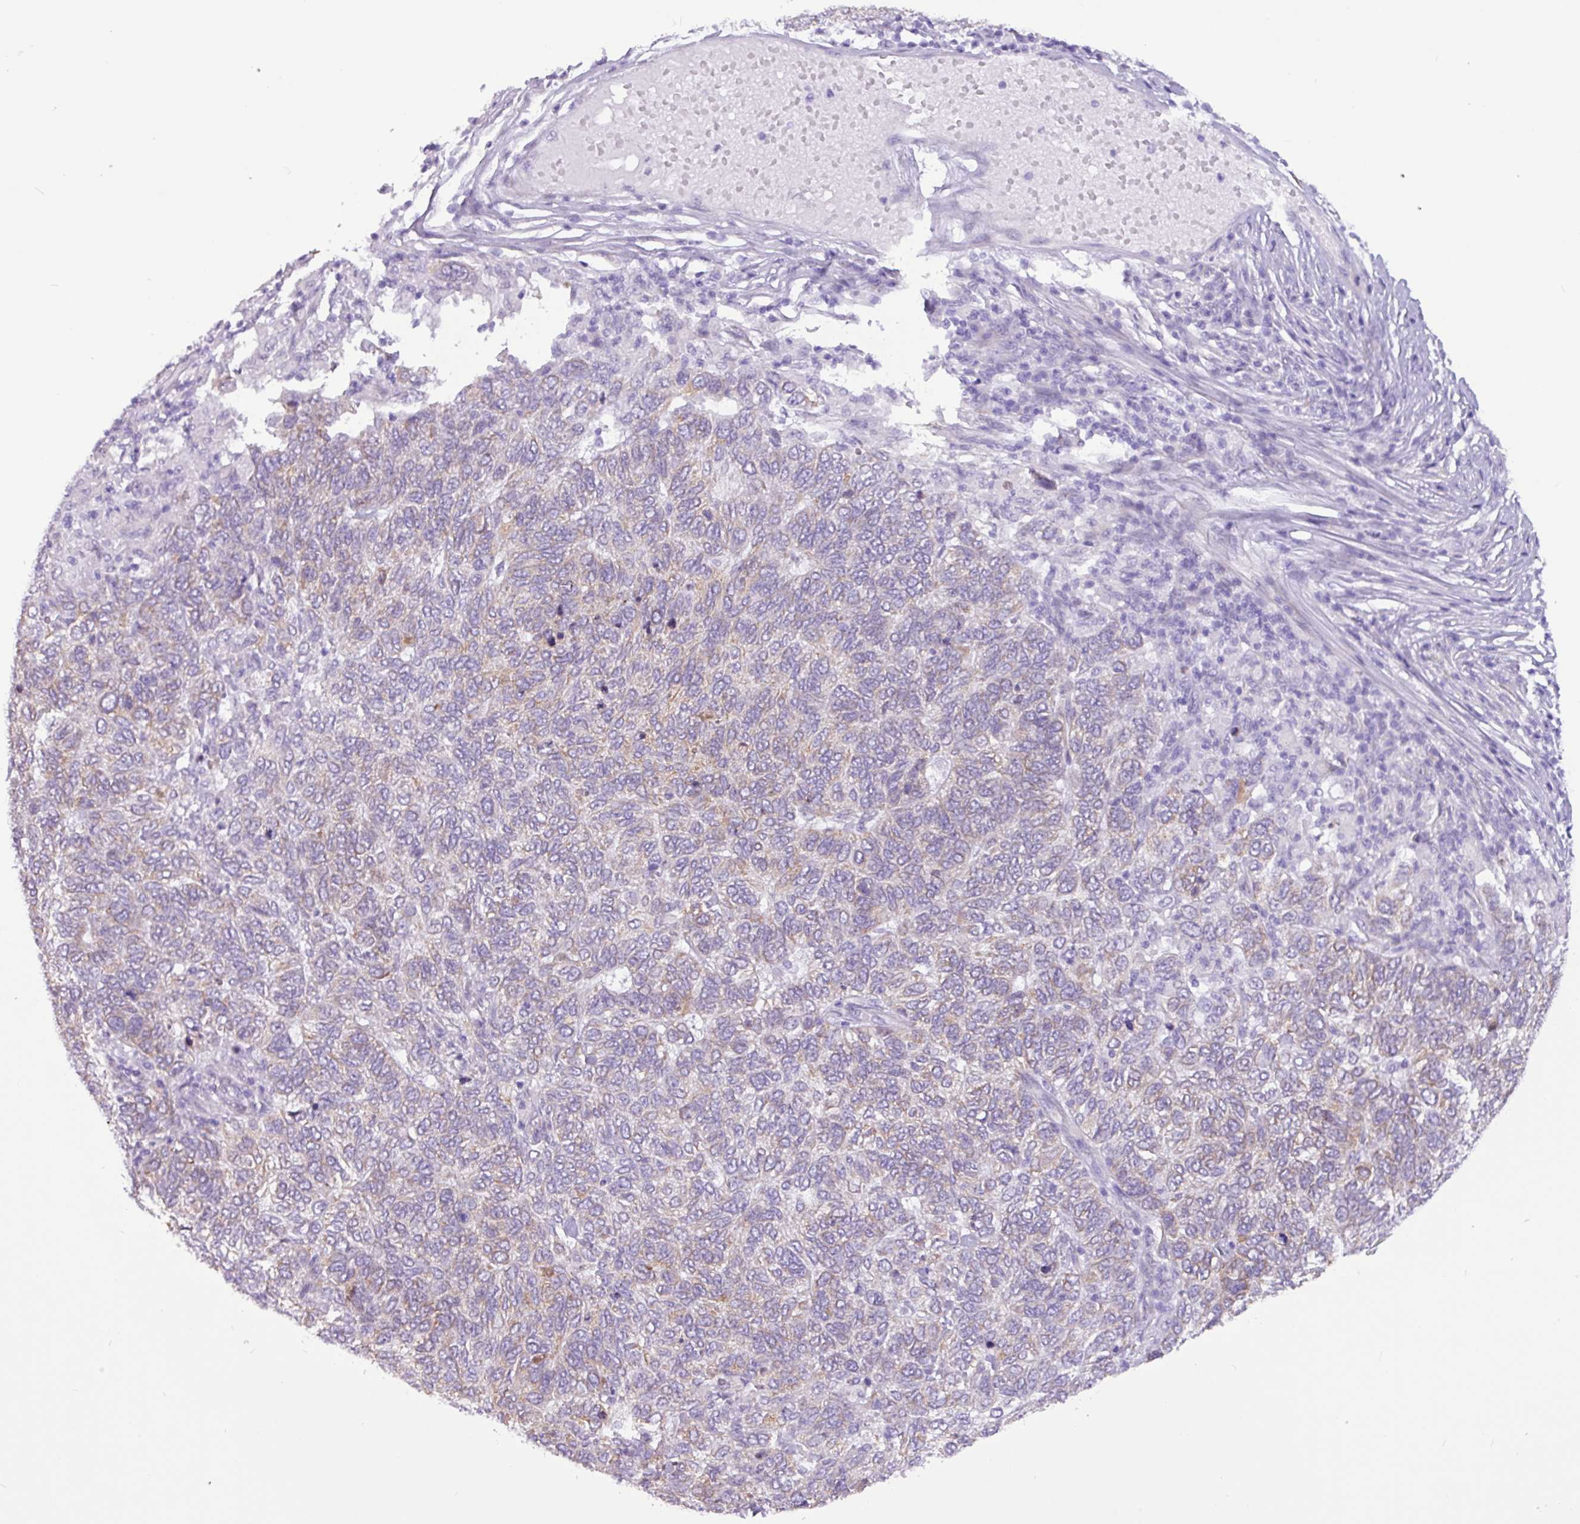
{"staining": {"intensity": "weak", "quantity": "<25%", "location": "cytoplasmic/membranous"}, "tissue": "skin cancer", "cell_type": "Tumor cells", "image_type": "cancer", "snomed": [{"axis": "morphology", "description": "Basal cell carcinoma"}, {"axis": "topography", "description": "Skin"}], "caption": "DAB (3,3'-diaminobenzidine) immunohistochemical staining of skin cancer (basal cell carcinoma) exhibits no significant staining in tumor cells. (Stains: DAB (3,3'-diaminobenzidine) immunohistochemistry with hematoxylin counter stain, Microscopy: brightfield microscopy at high magnification).", "gene": "SLC38A1", "patient": {"sex": "female", "age": 65}}